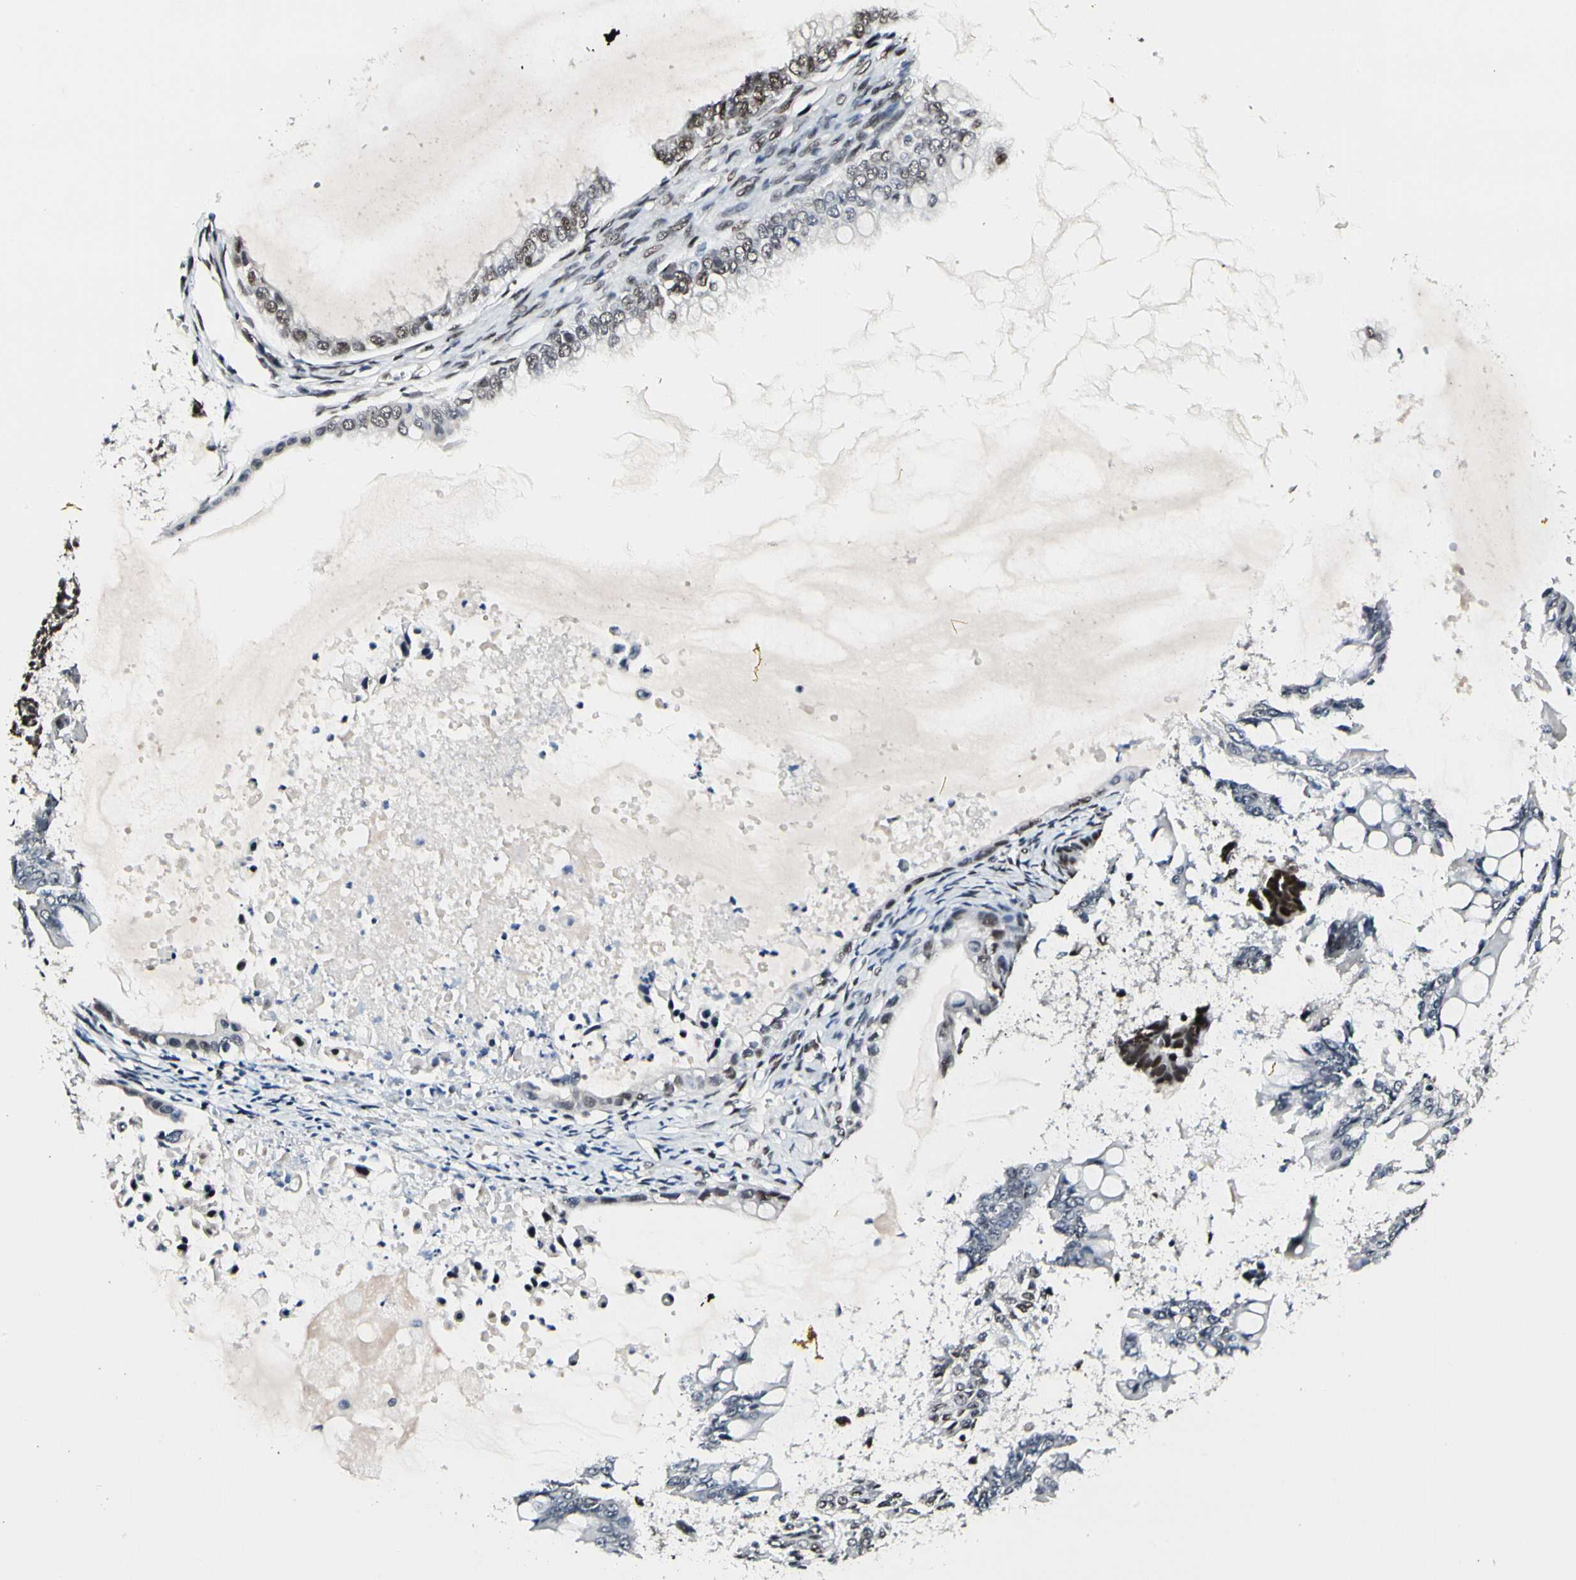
{"staining": {"intensity": "weak", "quantity": "25%-75%", "location": "nuclear"}, "tissue": "ovarian cancer", "cell_type": "Tumor cells", "image_type": "cancer", "snomed": [{"axis": "morphology", "description": "Cystadenocarcinoma, mucinous, NOS"}, {"axis": "topography", "description": "Ovary"}], "caption": "A brown stain highlights weak nuclear expression of a protein in human ovarian cancer tumor cells.", "gene": "NFIA", "patient": {"sex": "female", "age": 80}}